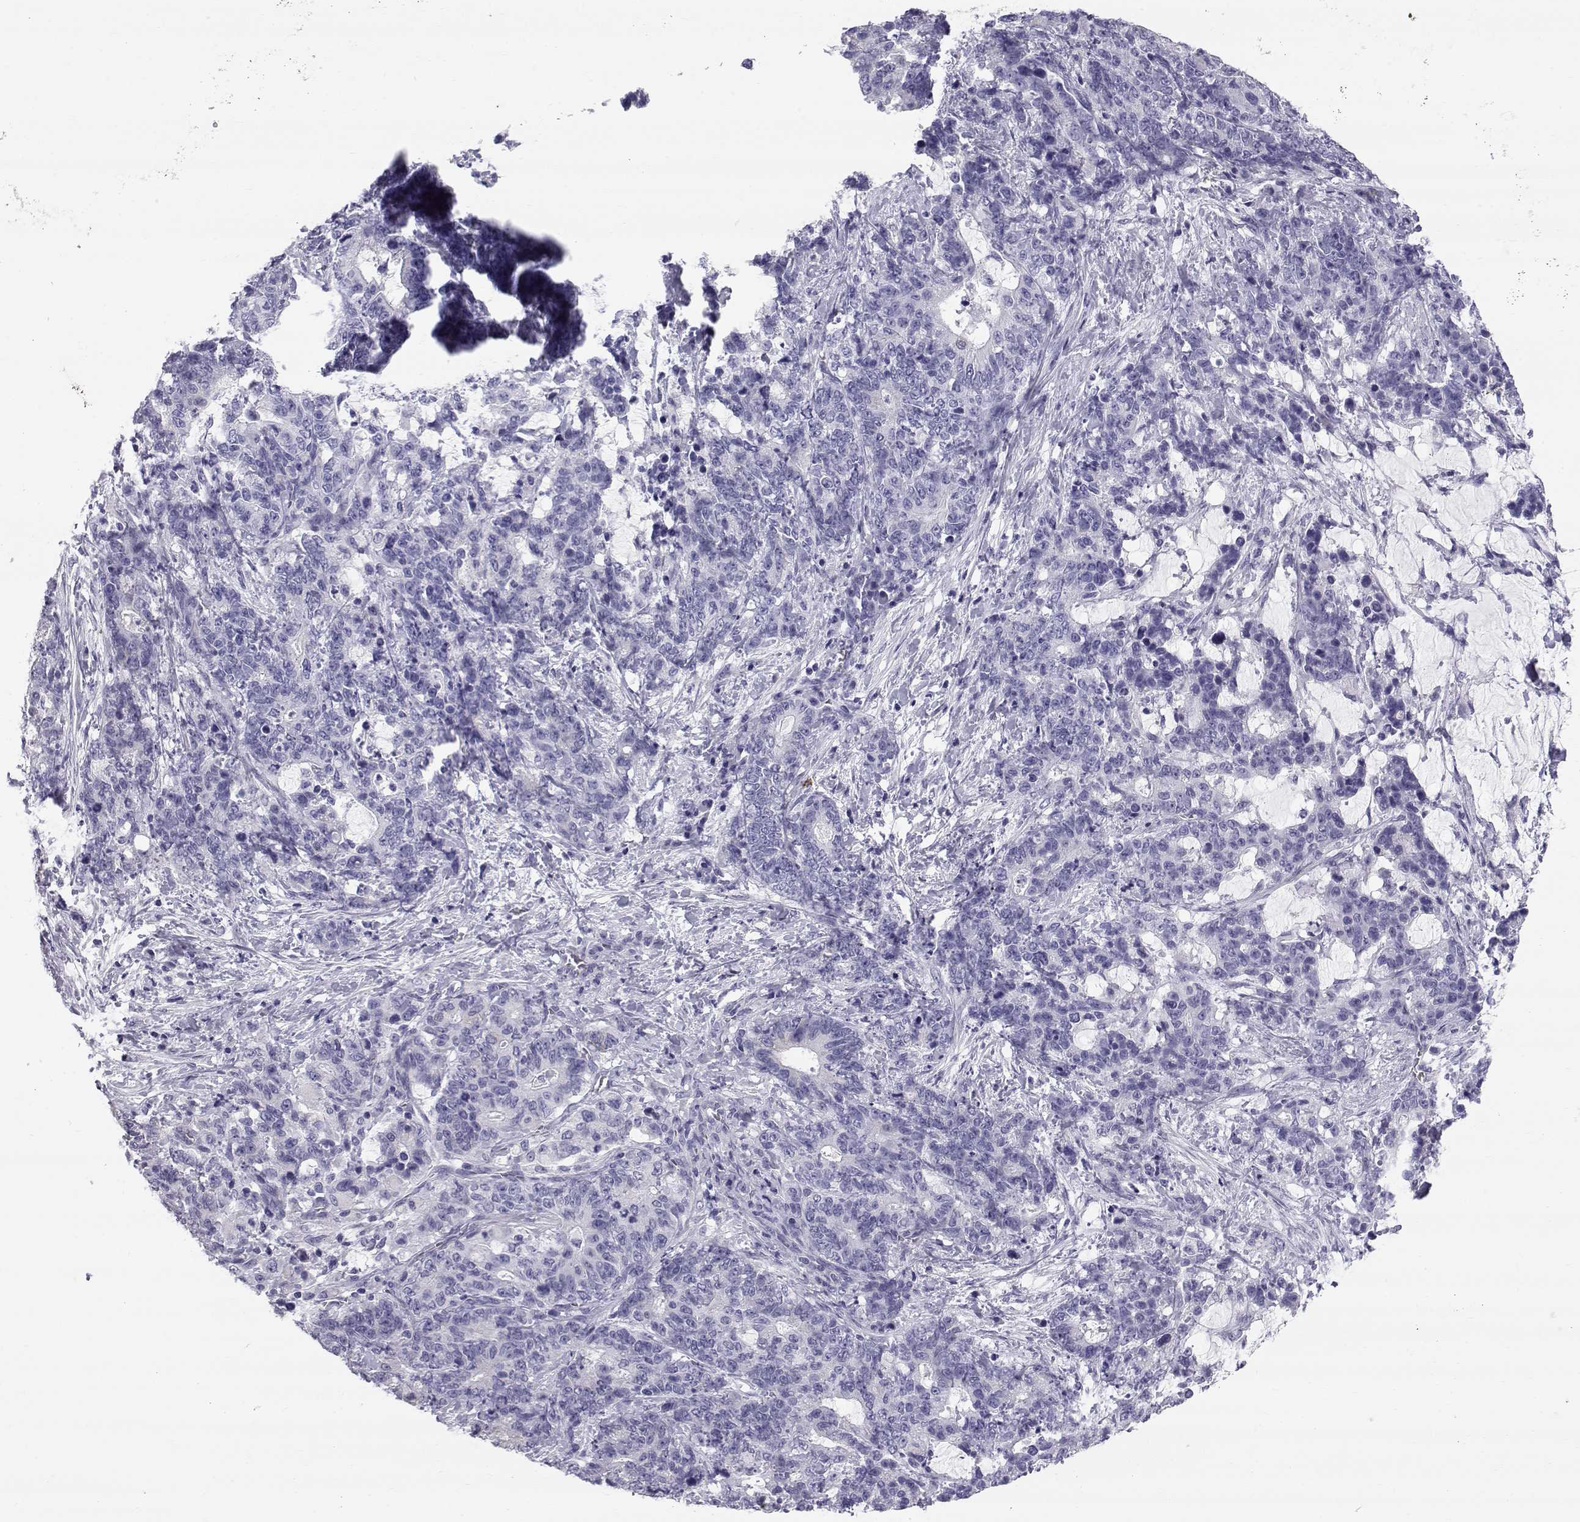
{"staining": {"intensity": "negative", "quantity": "none", "location": "none"}, "tissue": "stomach cancer", "cell_type": "Tumor cells", "image_type": "cancer", "snomed": [{"axis": "morphology", "description": "Normal tissue, NOS"}, {"axis": "morphology", "description": "Adenocarcinoma, NOS"}, {"axis": "topography", "description": "Stomach"}], "caption": "High magnification brightfield microscopy of stomach cancer (adenocarcinoma) stained with DAB (3,3'-diaminobenzidine) (brown) and counterstained with hematoxylin (blue): tumor cells show no significant expression.", "gene": "RNASE12", "patient": {"sex": "female", "age": 64}}